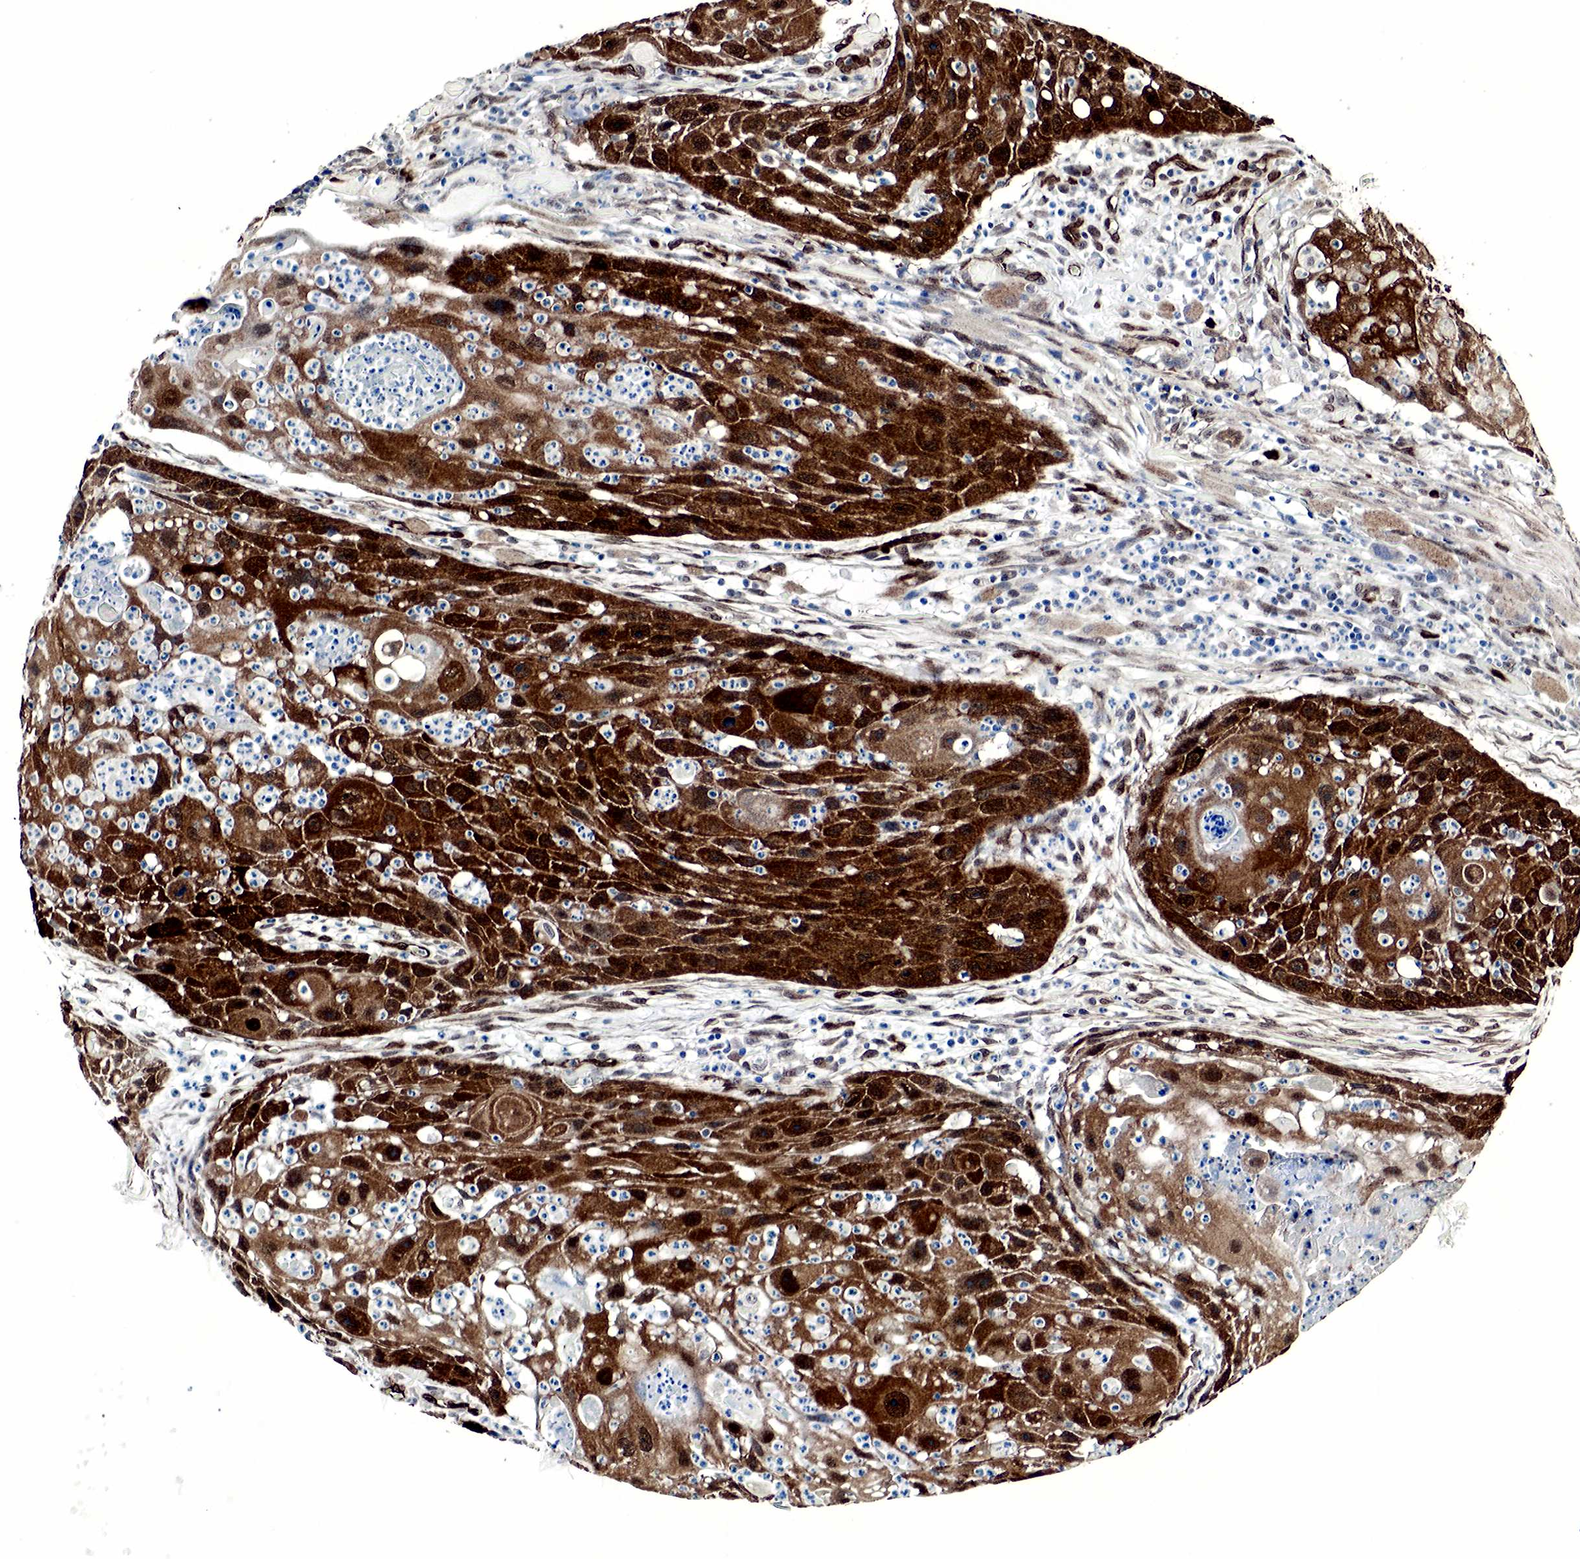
{"staining": {"intensity": "strong", "quantity": ">75%", "location": "cytoplasmic/membranous,nuclear"}, "tissue": "head and neck cancer", "cell_type": "Tumor cells", "image_type": "cancer", "snomed": [{"axis": "morphology", "description": "Squamous cell carcinoma, NOS"}, {"axis": "topography", "description": "Head-Neck"}], "caption": "Tumor cells display high levels of strong cytoplasmic/membranous and nuclear expression in about >75% of cells in squamous cell carcinoma (head and neck). (Brightfield microscopy of DAB IHC at high magnification).", "gene": "SPIN1", "patient": {"sex": "male", "age": 64}}